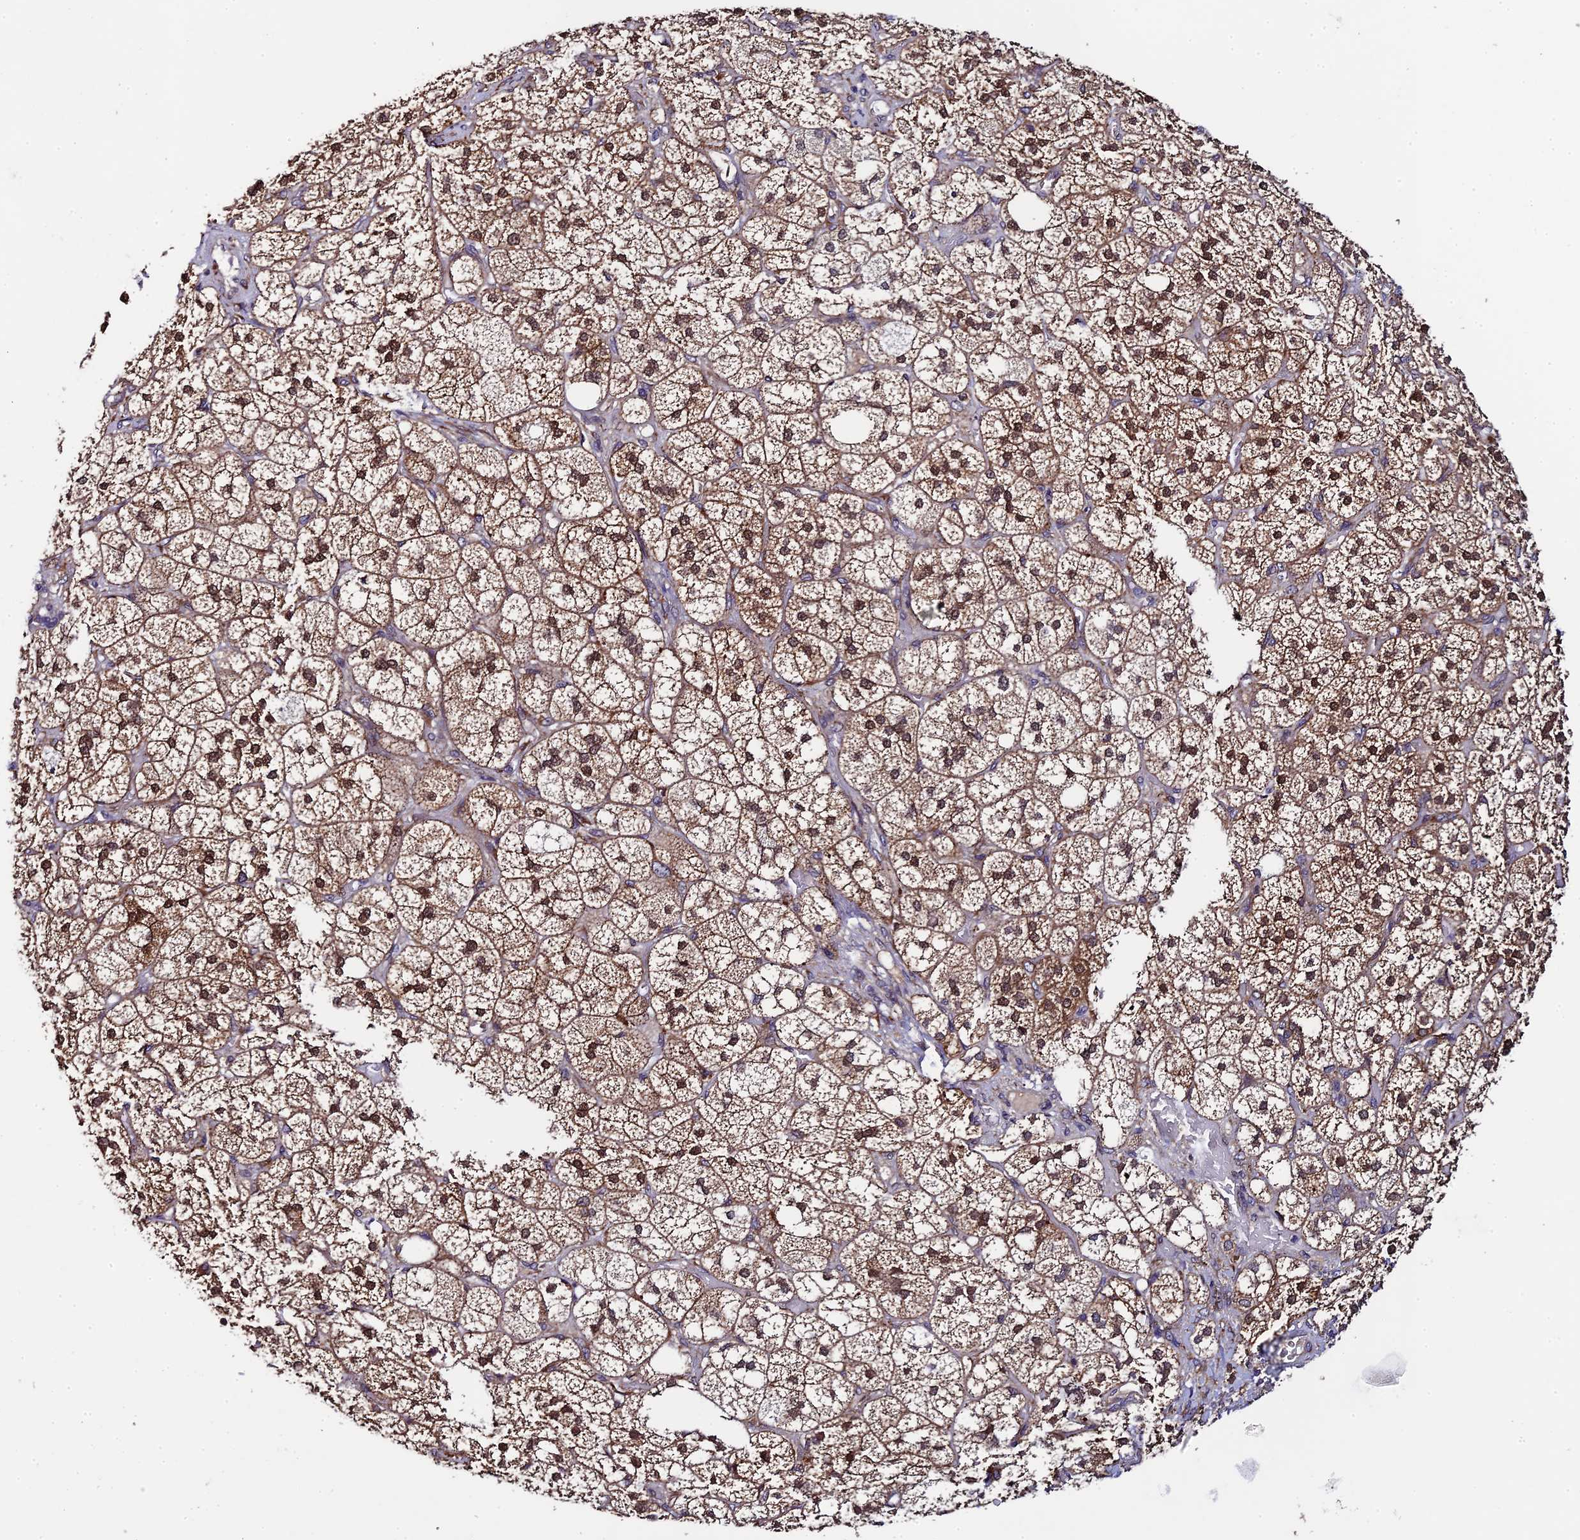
{"staining": {"intensity": "moderate", "quantity": ">75%", "location": "cytoplasmic/membranous,nuclear"}, "tissue": "adrenal gland", "cell_type": "Glandular cells", "image_type": "normal", "snomed": [{"axis": "morphology", "description": "Normal tissue, NOS"}, {"axis": "topography", "description": "Adrenal gland"}], "caption": "A medium amount of moderate cytoplasmic/membranous,nuclear positivity is appreciated in approximately >75% of glandular cells in unremarkable adrenal gland. (brown staining indicates protein expression, while blue staining denotes nuclei).", "gene": "P3H3", "patient": {"sex": "male", "age": 61}}